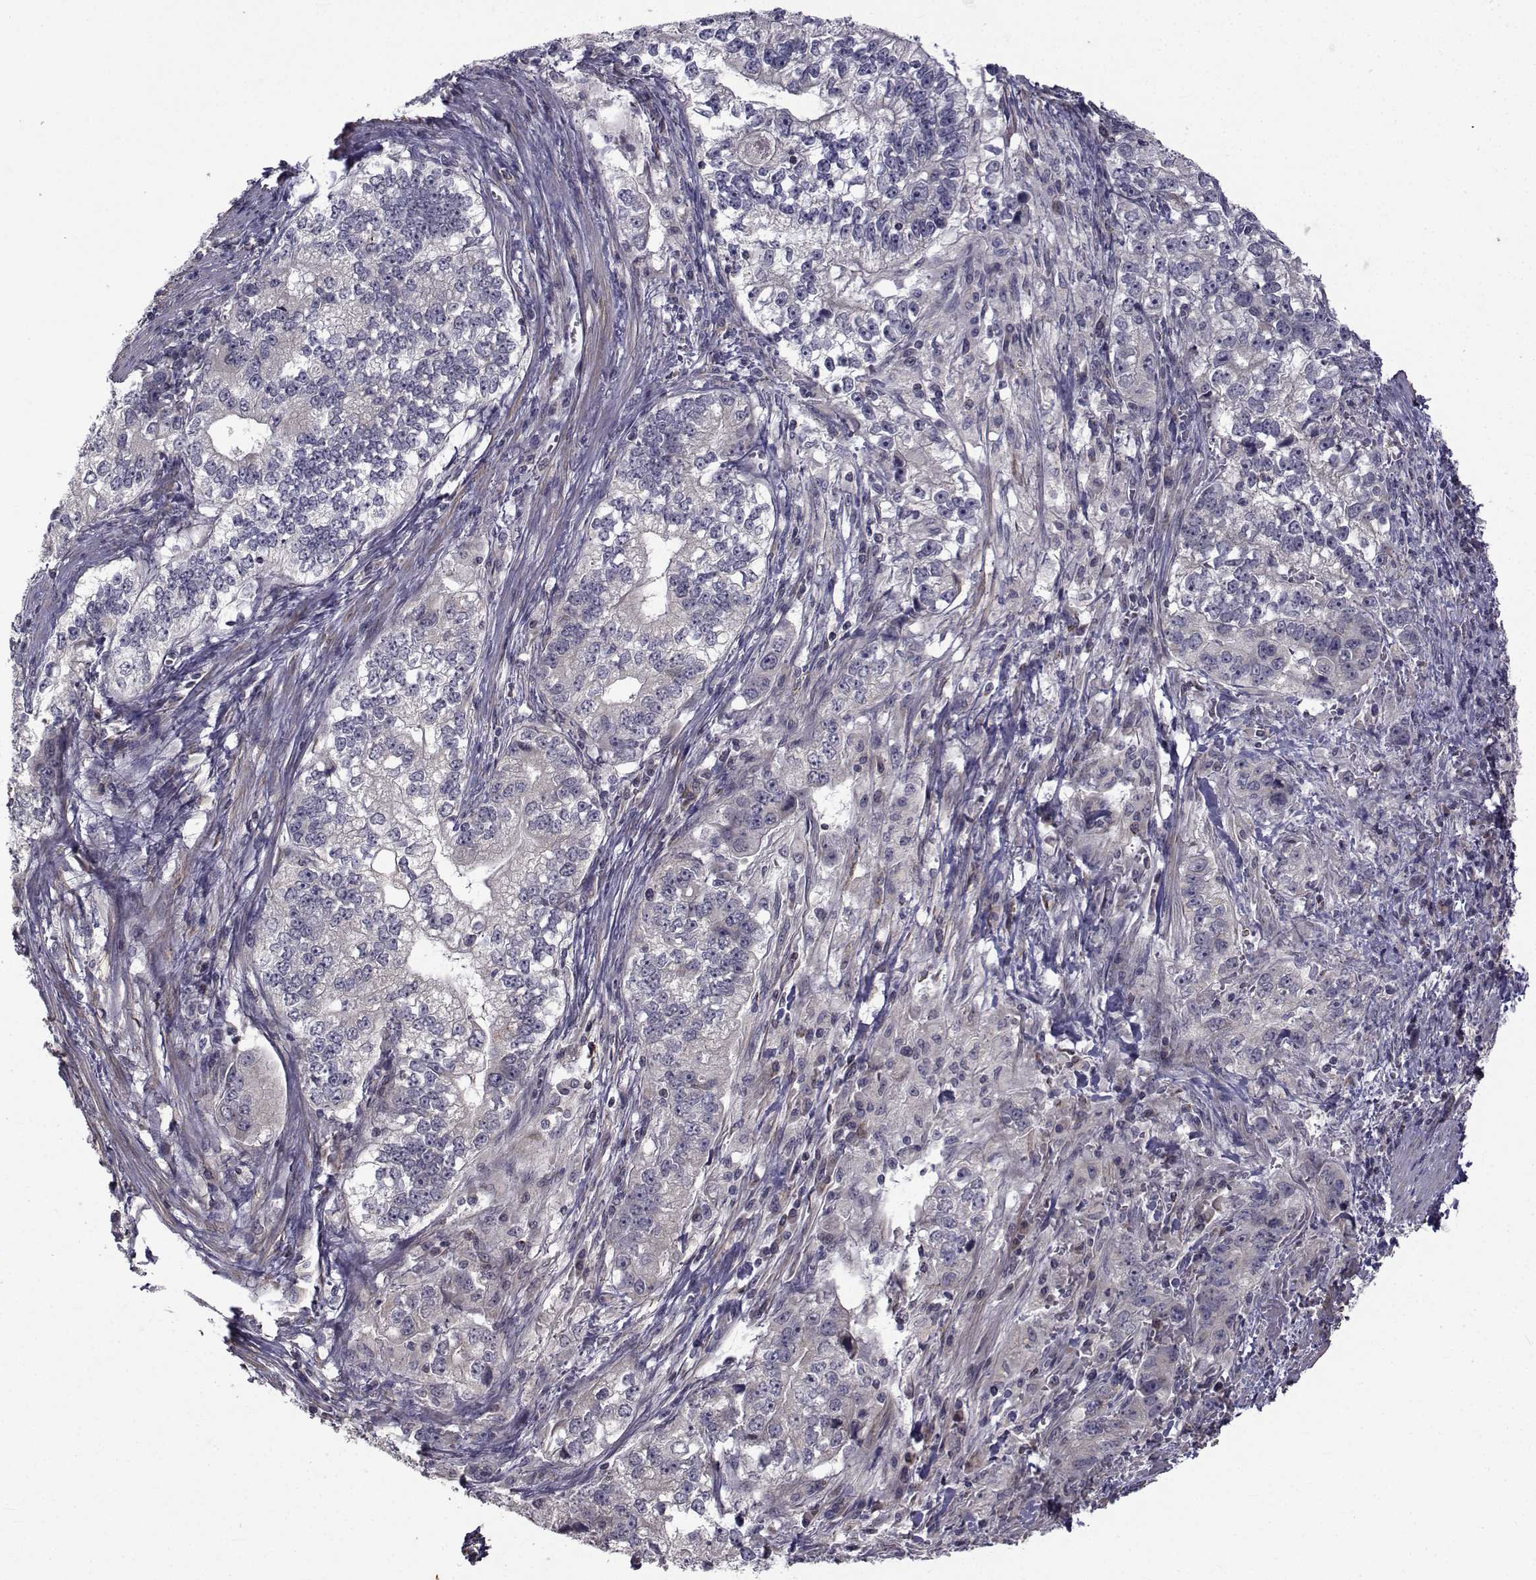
{"staining": {"intensity": "negative", "quantity": "none", "location": "none"}, "tissue": "stomach cancer", "cell_type": "Tumor cells", "image_type": "cancer", "snomed": [{"axis": "morphology", "description": "Adenocarcinoma, NOS"}, {"axis": "topography", "description": "Stomach, lower"}], "caption": "Immunohistochemistry image of neoplastic tissue: stomach adenocarcinoma stained with DAB shows no significant protein positivity in tumor cells. The staining is performed using DAB (3,3'-diaminobenzidine) brown chromogen with nuclei counter-stained in using hematoxylin.", "gene": "FDXR", "patient": {"sex": "female", "age": 72}}